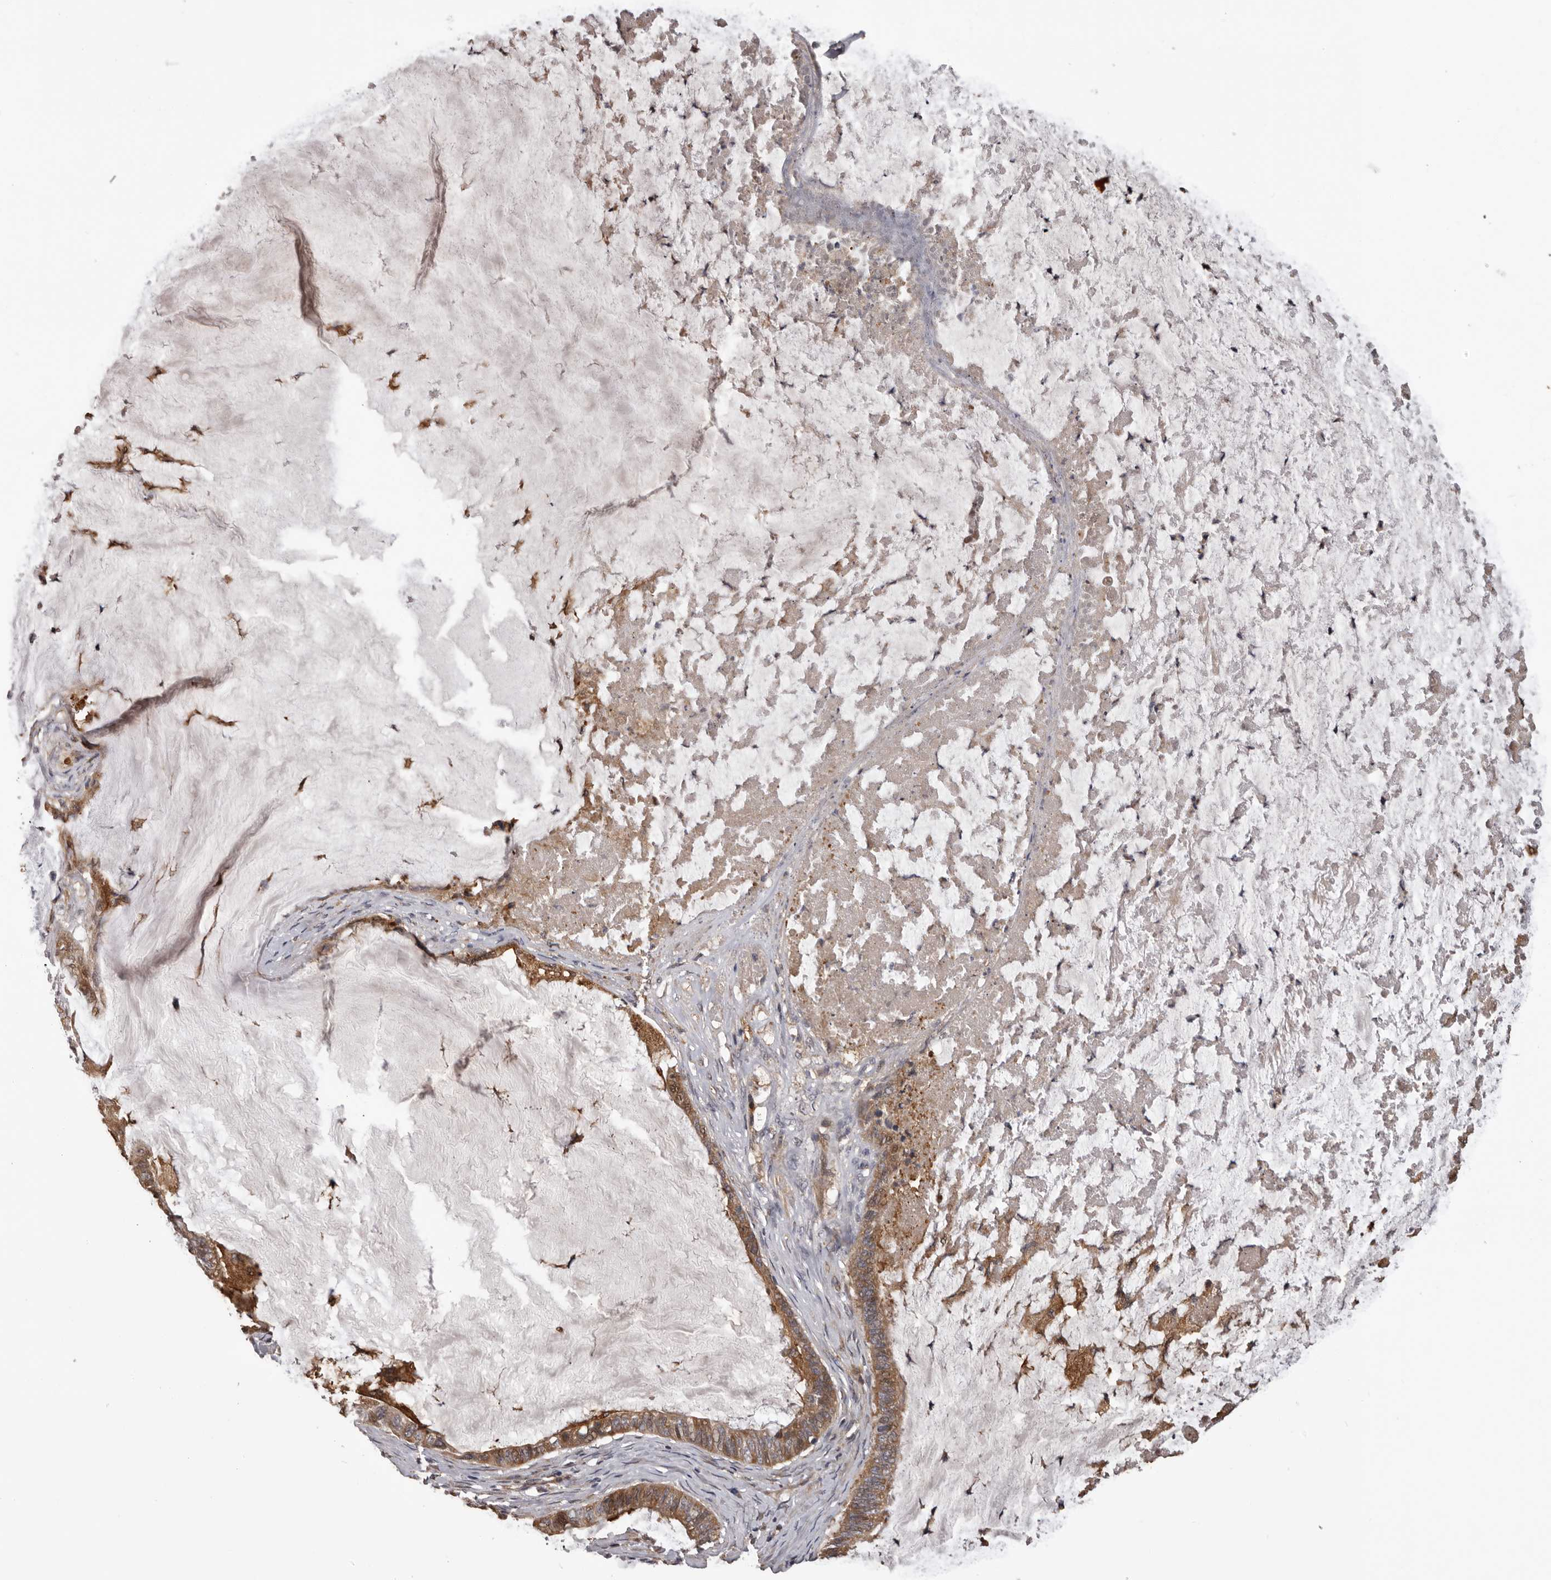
{"staining": {"intensity": "moderate", "quantity": ">75%", "location": "cytoplasmic/membranous"}, "tissue": "ovarian cancer", "cell_type": "Tumor cells", "image_type": "cancer", "snomed": [{"axis": "morphology", "description": "Cystadenocarcinoma, mucinous, NOS"}, {"axis": "topography", "description": "Ovary"}], "caption": "IHC image of mucinous cystadenocarcinoma (ovarian) stained for a protein (brown), which shows medium levels of moderate cytoplasmic/membranous positivity in about >75% of tumor cells.", "gene": "ADAMTS2", "patient": {"sex": "female", "age": 61}}